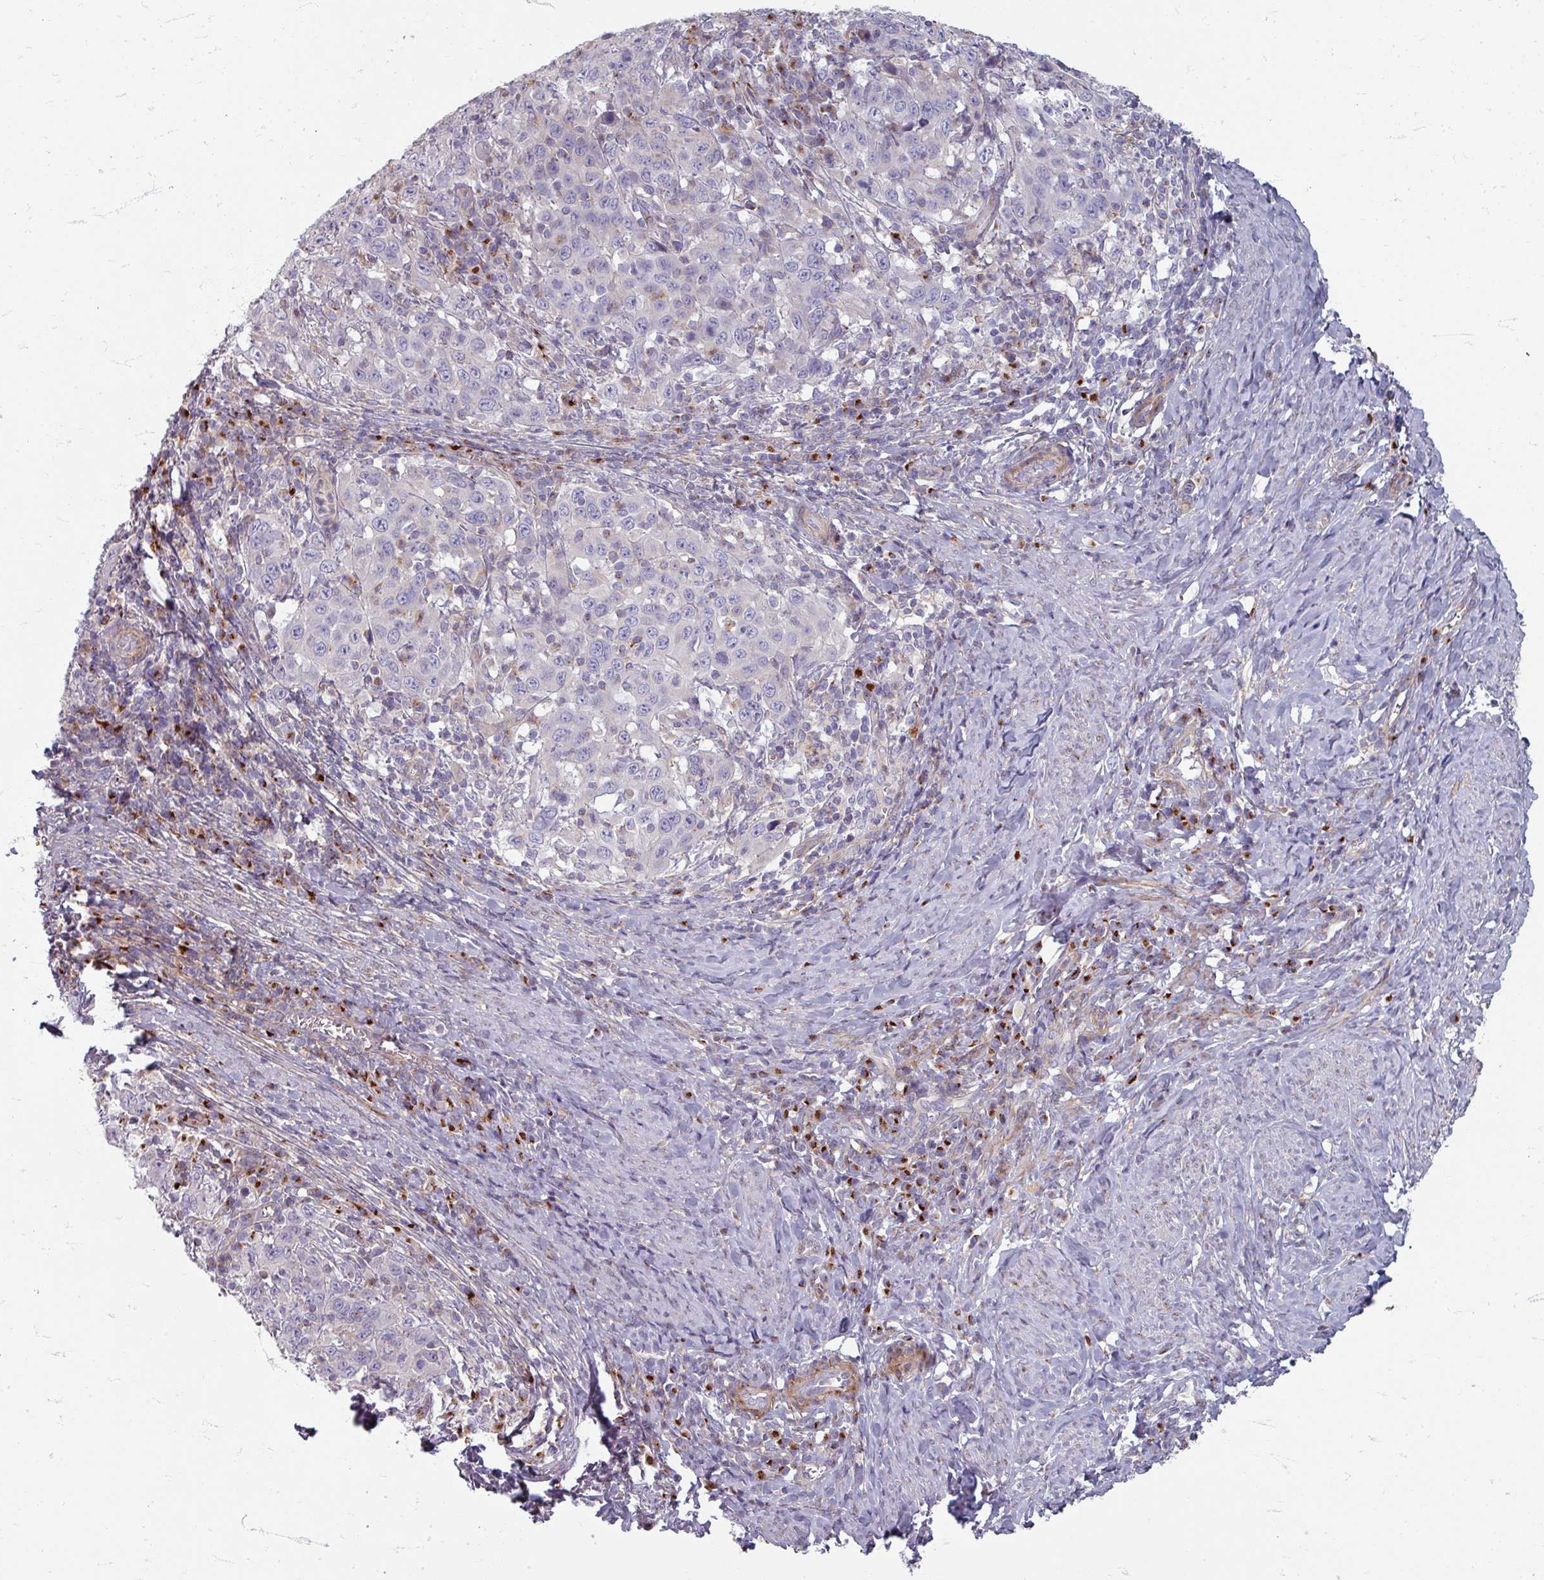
{"staining": {"intensity": "negative", "quantity": "none", "location": "none"}, "tissue": "cervical cancer", "cell_type": "Tumor cells", "image_type": "cancer", "snomed": [{"axis": "morphology", "description": "Squamous cell carcinoma, NOS"}, {"axis": "topography", "description": "Cervix"}], "caption": "Immunohistochemistry of cervical squamous cell carcinoma demonstrates no staining in tumor cells.", "gene": "GABARAPL1", "patient": {"sex": "female", "age": 46}}